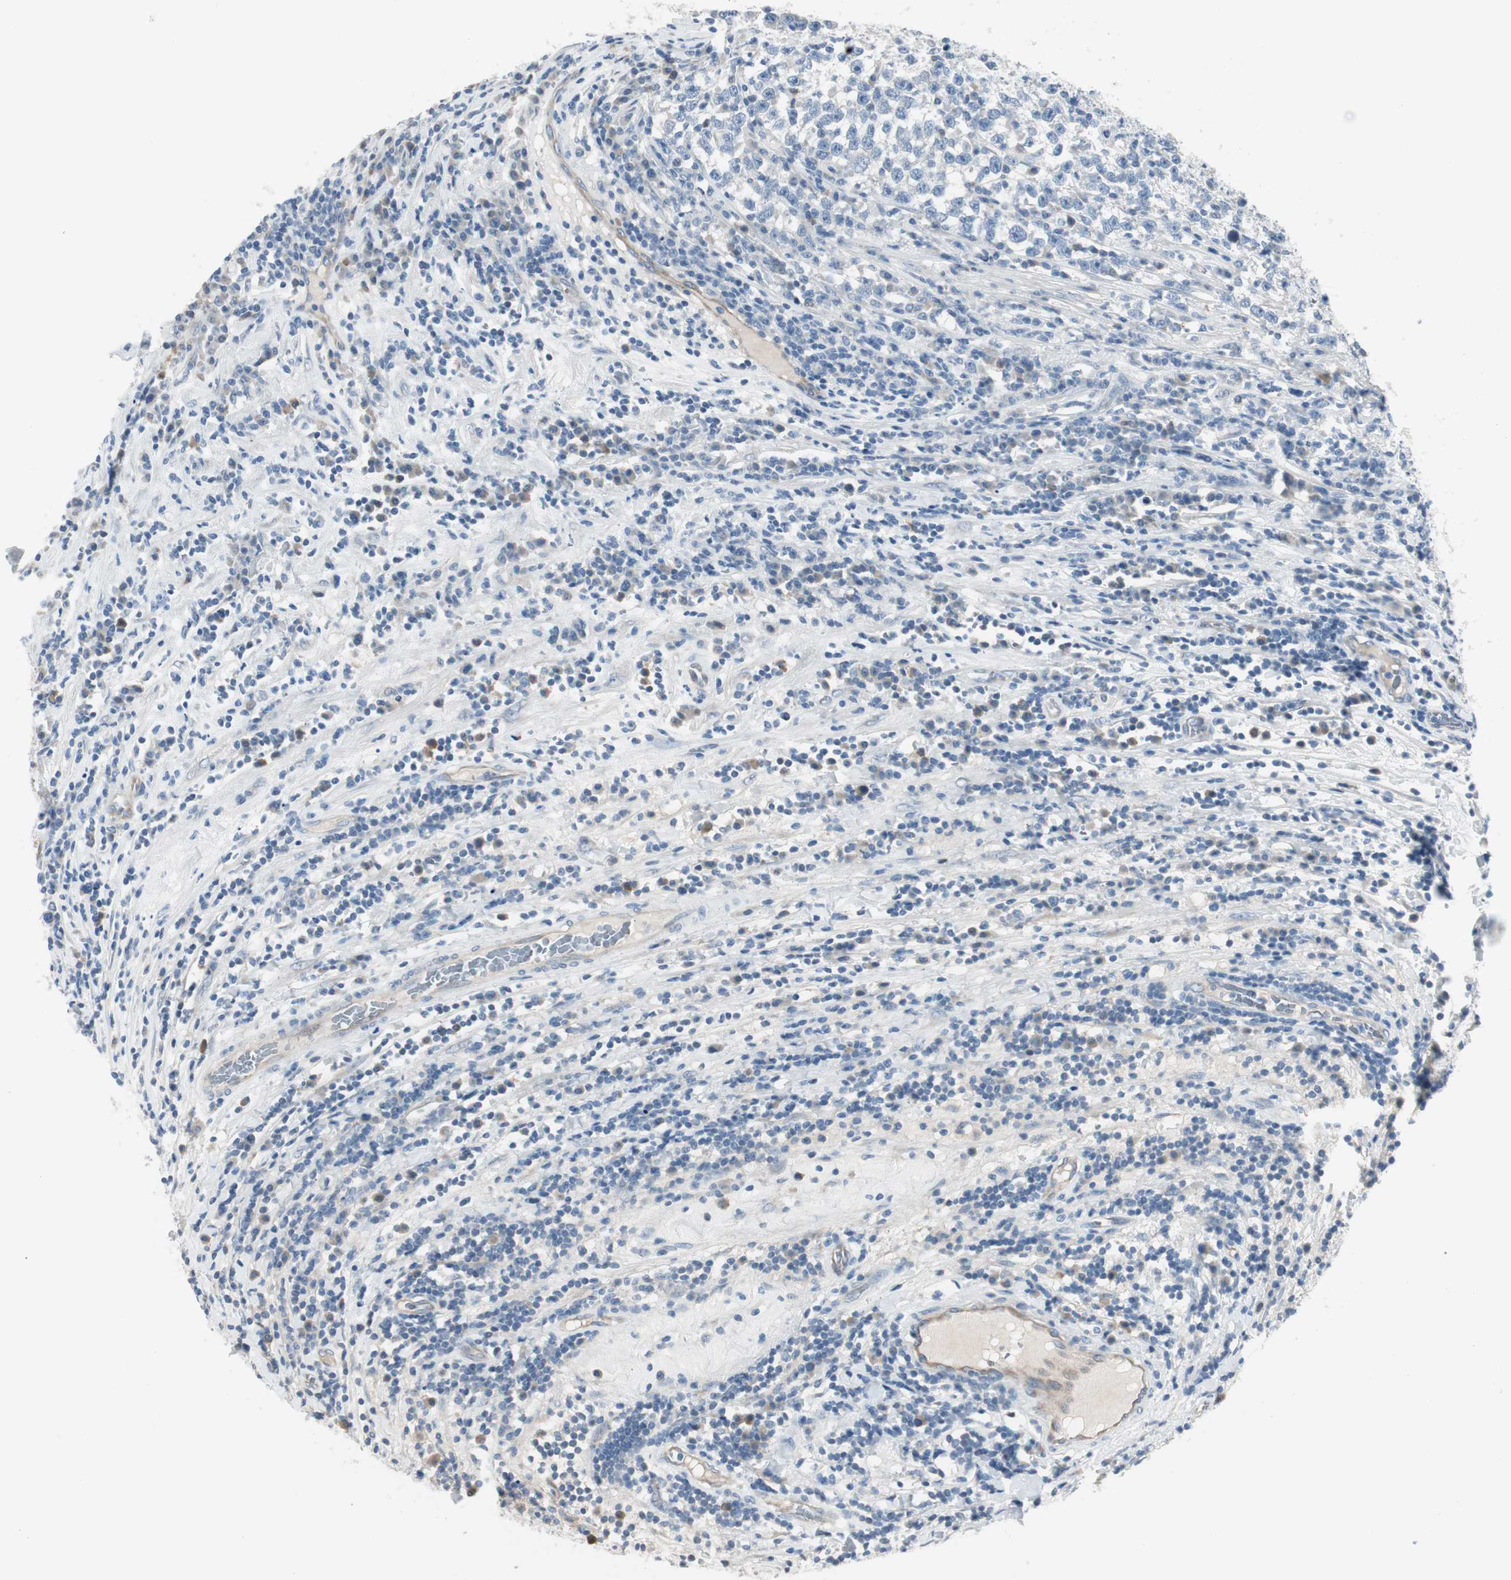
{"staining": {"intensity": "negative", "quantity": "none", "location": "none"}, "tissue": "testis cancer", "cell_type": "Tumor cells", "image_type": "cancer", "snomed": [{"axis": "morphology", "description": "Seminoma, NOS"}, {"axis": "topography", "description": "Testis"}], "caption": "Human testis seminoma stained for a protein using immunohistochemistry (IHC) demonstrates no expression in tumor cells.", "gene": "SPINK4", "patient": {"sex": "male", "age": 43}}